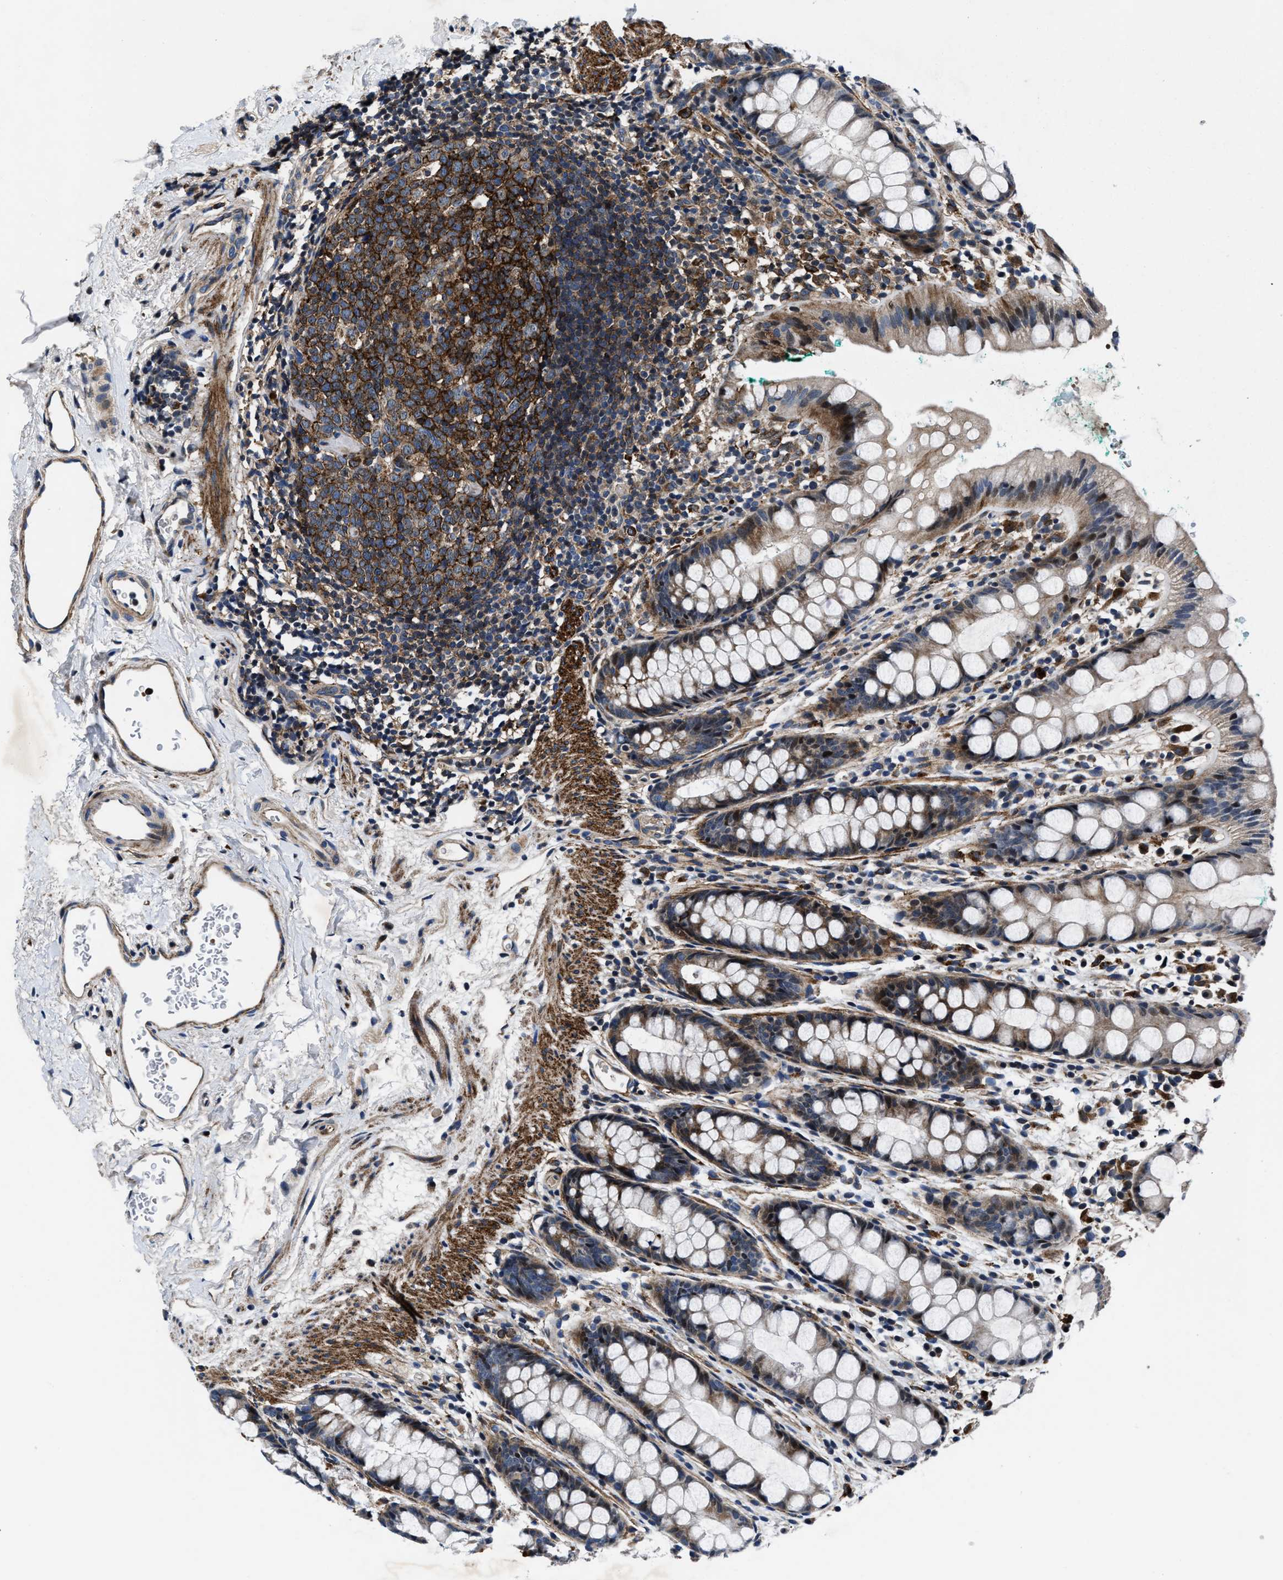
{"staining": {"intensity": "moderate", "quantity": ">75%", "location": "cytoplasmic/membranous"}, "tissue": "rectum", "cell_type": "Glandular cells", "image_type": "normal", "snomed": [{"axis": "morphology", "description": "Normal tissue, NOS"}, {"axis": "topography", "description": "Rectum"}], "caption": "Immunohistochemistry (IHC) (DAB (3,3'-diaminobenzidine)) staining of normal rectum reveals moderate cytoplasmic/membranous protein positivity in about >75% of glandular cells.", "gene": "C2orf66", "patient": {"sex": "female", "age": 65}}